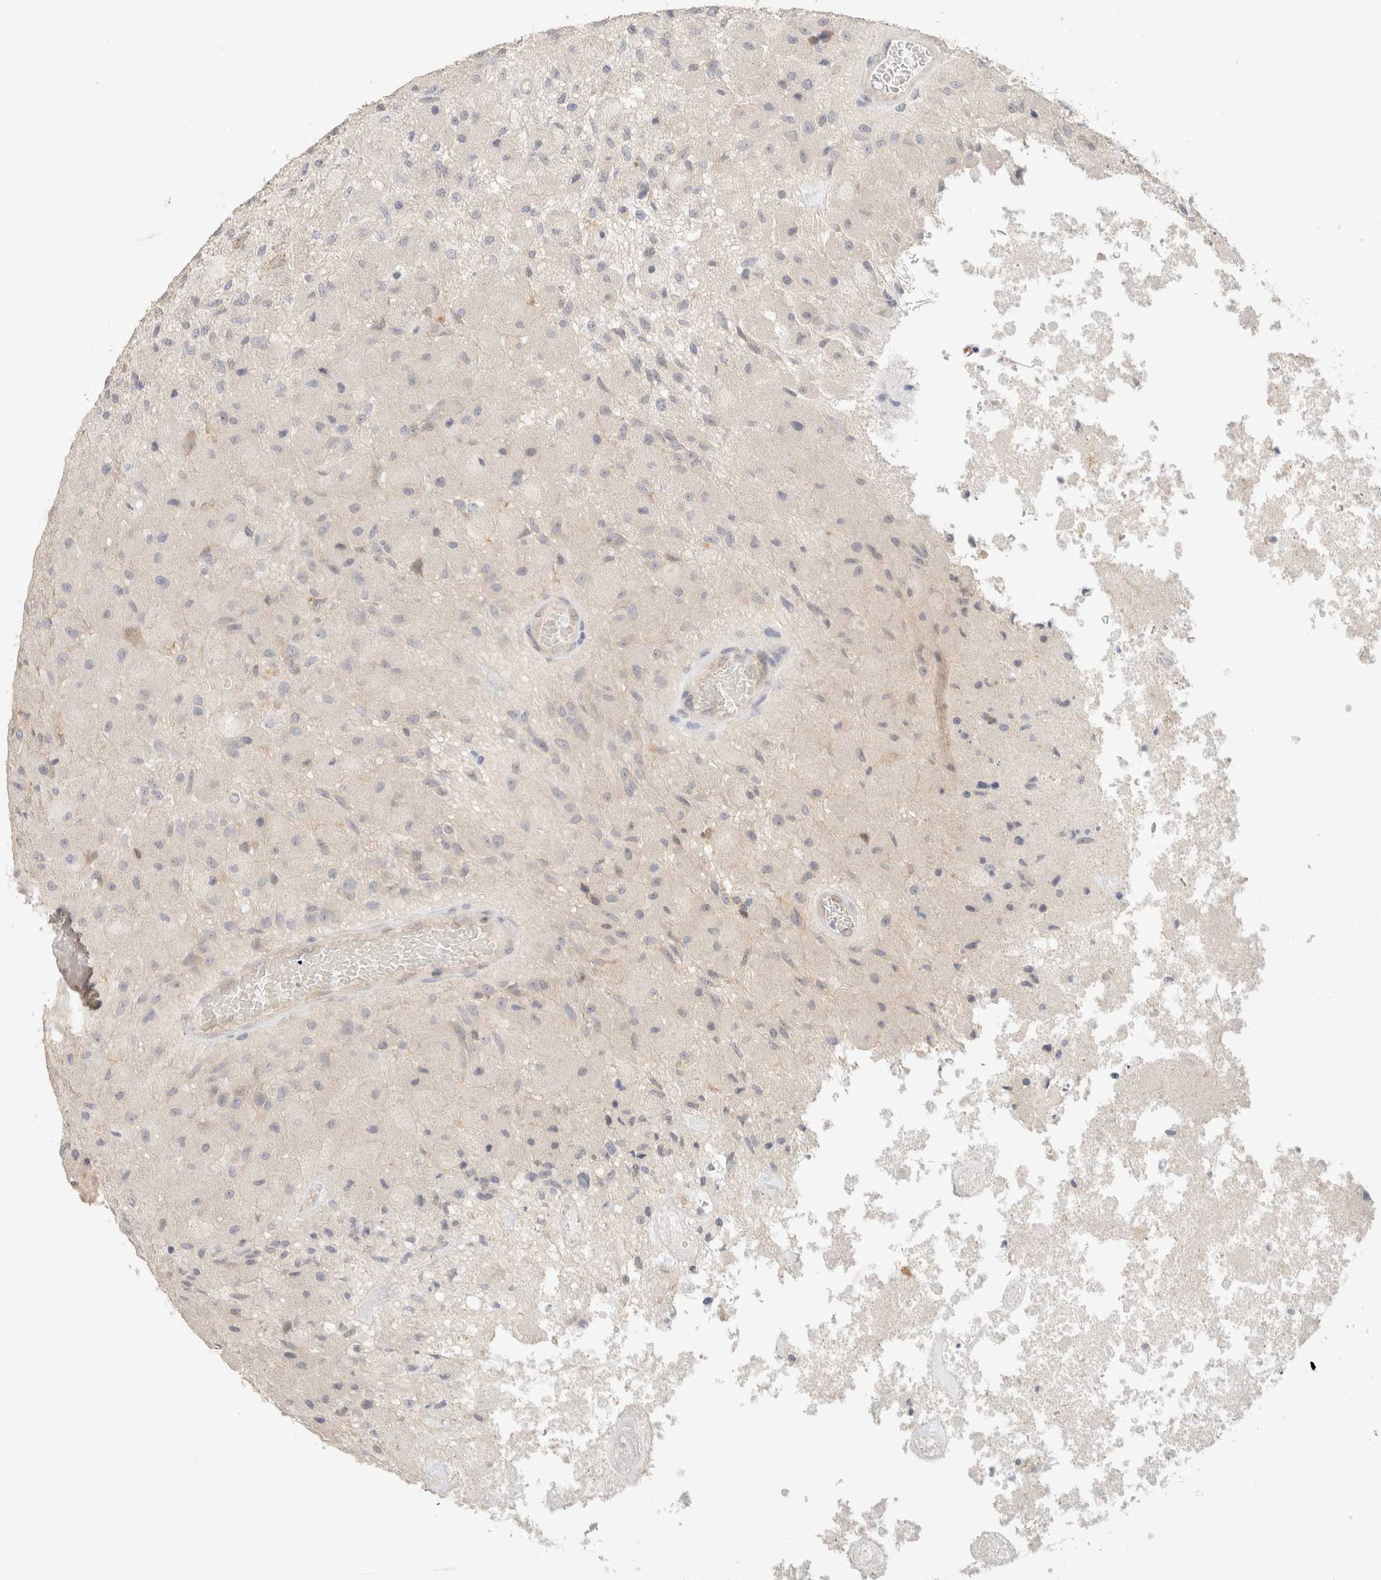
{"staining": {"intensity": "negative", "quantity": "none", "location": "none"}, "tissue": "glioma", "cell_type": "Tumor cells", "image_type": "cancer", "snomed": [{"axis": "morphology", "description": "Normal tissue, NOS"}, {"axis": "morphology", "description": "Glioma, malignant, High grade"}, {"axis": "topography", "description": "Cerebral cortex"}], "caption": "Malignant high-grade glioma was stained to show a protein in brown. There is no significant positivity in tumor cells. Nuclei are stained in blue.", "gene": "CSNK1E", "patient": {"sex": "male", "age": 77}}